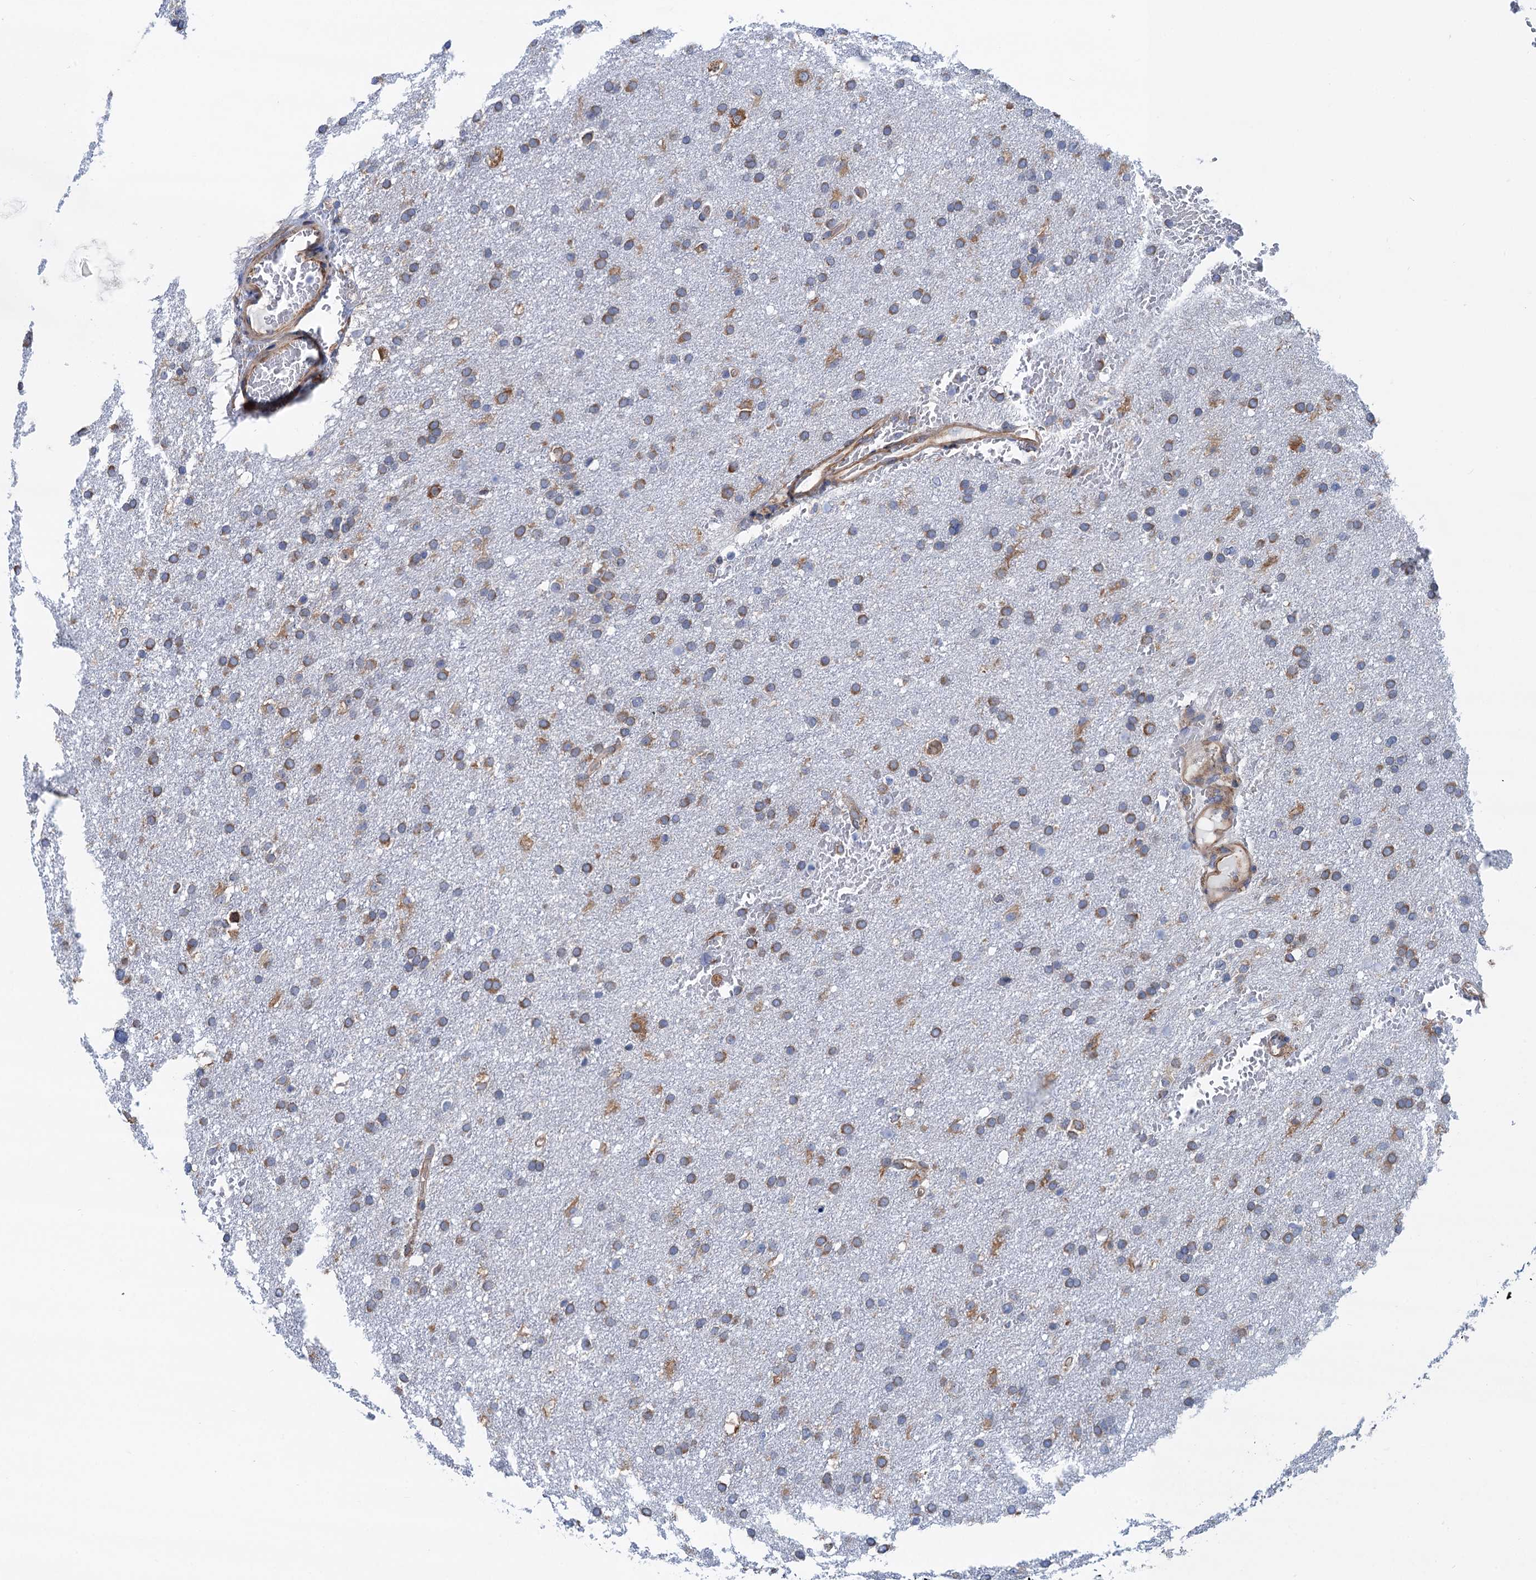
{"staining": {"intensity": "moderate", "quantity": ">75%", "location": "cytoplasmic/membranous"}, "tissue": "glioma", "cell_type": "Tumor cells", "image_type": "cancer", "snomed": [{"axis": "morphology", "description": "Glioma, malignant, High grade"}, {"axis": "topography", "description": "Cerebral cortex"}], "caption": "Protein positivity by immunohistochemistry (IHC) shows moderate cytoplasmic/membranous expression in about >75% of tumor cells in malignant high-grade glioma.", "gene": "SLC12A7", "patient": {"sex": "female", "age": 36}}